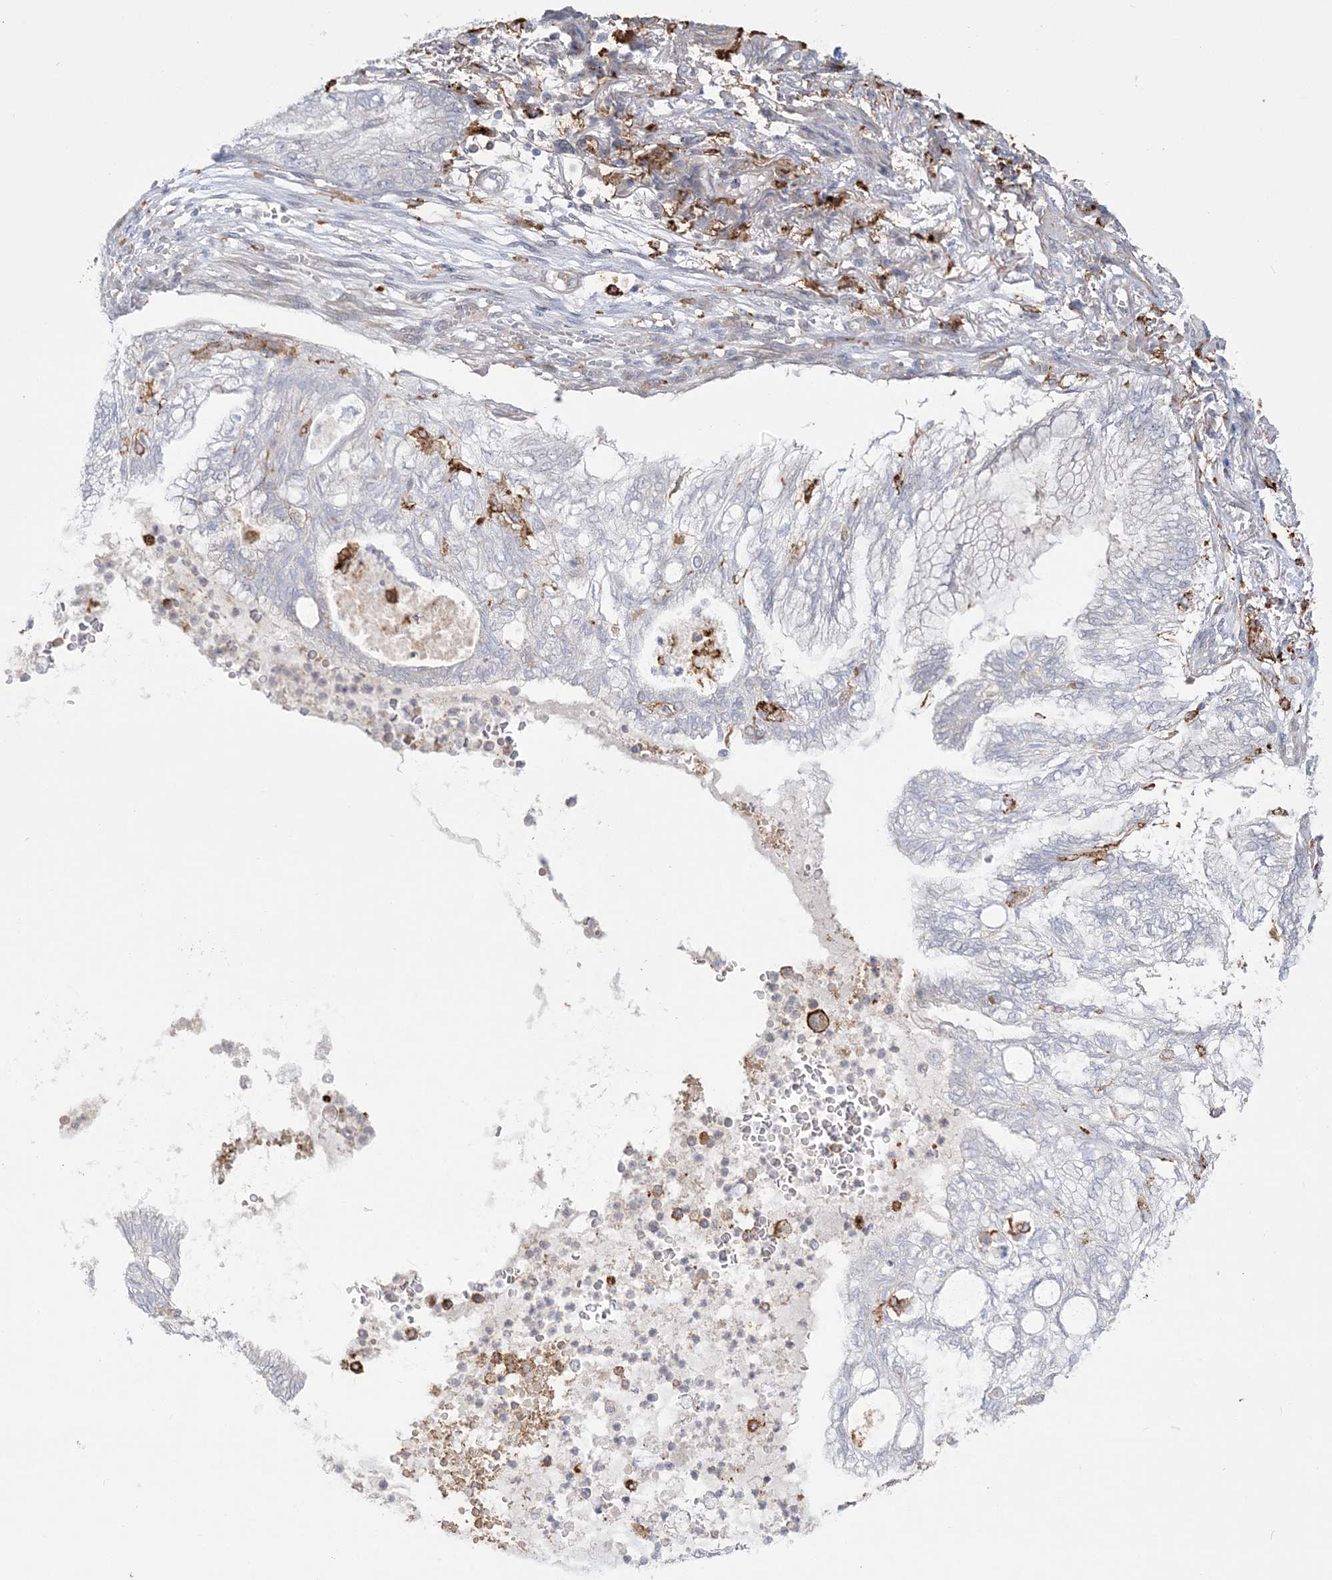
{"staining": {"intensity": "negative", "quantity": "none", "location": "none"}, "tissue": "lung cancer", "cell_type": "Tumor cells", "image_type": "cancer", "snomed": [{"axis": "morphology", "description": "Adenocarcinoma, NOS"}, {"axis": "topography", "description": "Lung"}], "caption": "A micrograph of lung adenocarcinoma stained for a protein demonstrates no brown staining in tumor cells. The staining was performed using DAB to visualize the protein expression in brown, while the nuclei were stained in blue with hematoxylin (Magnification: 20x).", "gene": "HAAO", "patient": {"sex": "female", "age": 70}}